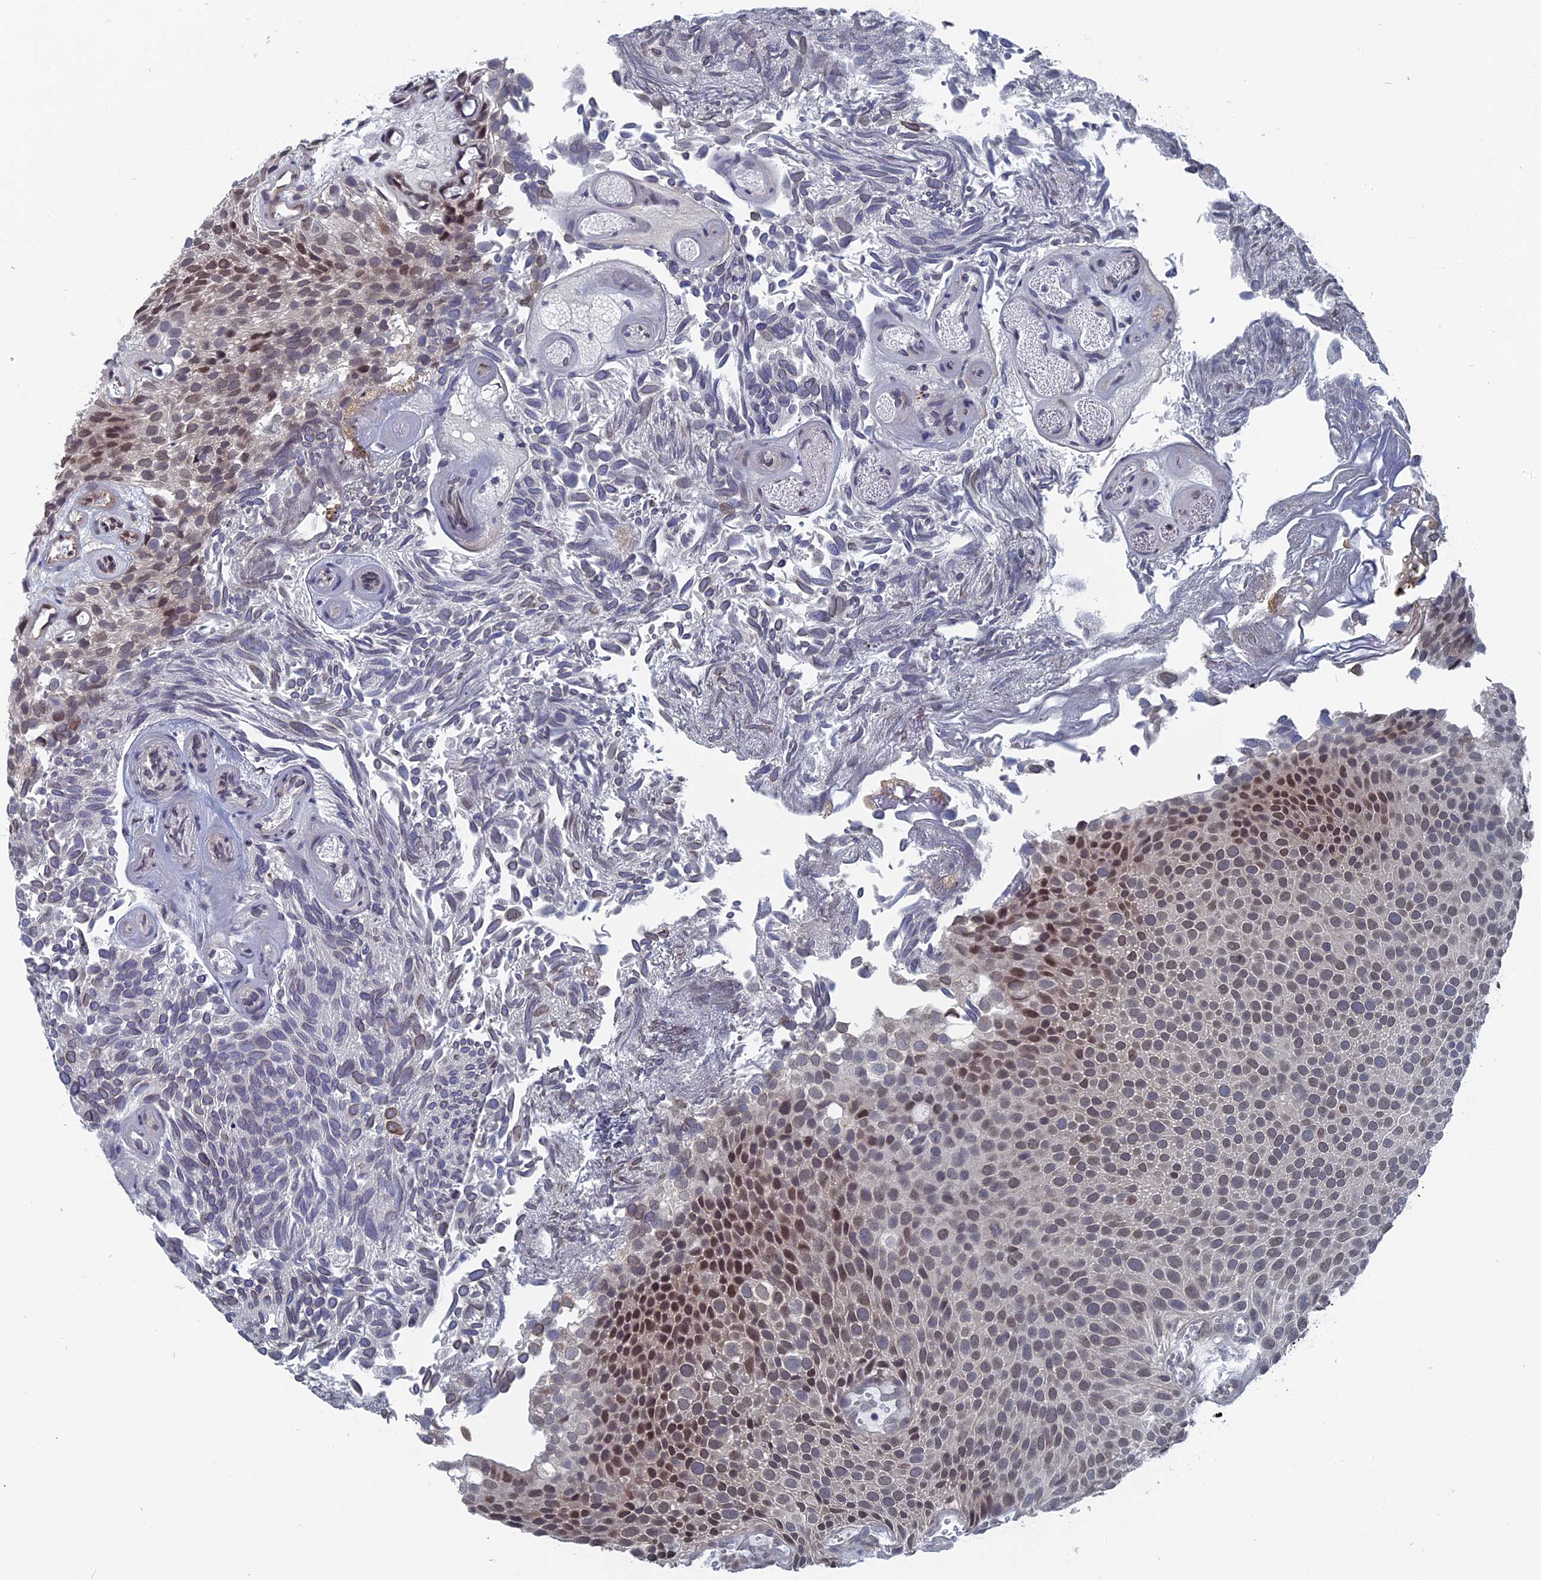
{"staining": {"intensity": "moderate", "quantity": "25%-75%", "location": "nuclear"}, "tissue": "urothelial cancer", "cell_type": "Tumor cells", "image_type": "cancer", "snomed": [{"axis": "morphology", "description": "Urothelial carcinoma, Low grade"}, {"axis": "topography", "description": "Urinary bladder"}], "caption": "Protein positivity by immunohistochemistry (IHC) displays moderate nuclear staining in about 25%-75% of tumor cells in urothelial carcinoma (low-grade). (IHC, brightfield microscopy, high magnification).", "gene": "MTRF1", "patient": {"sex": "male", "age": 89}}